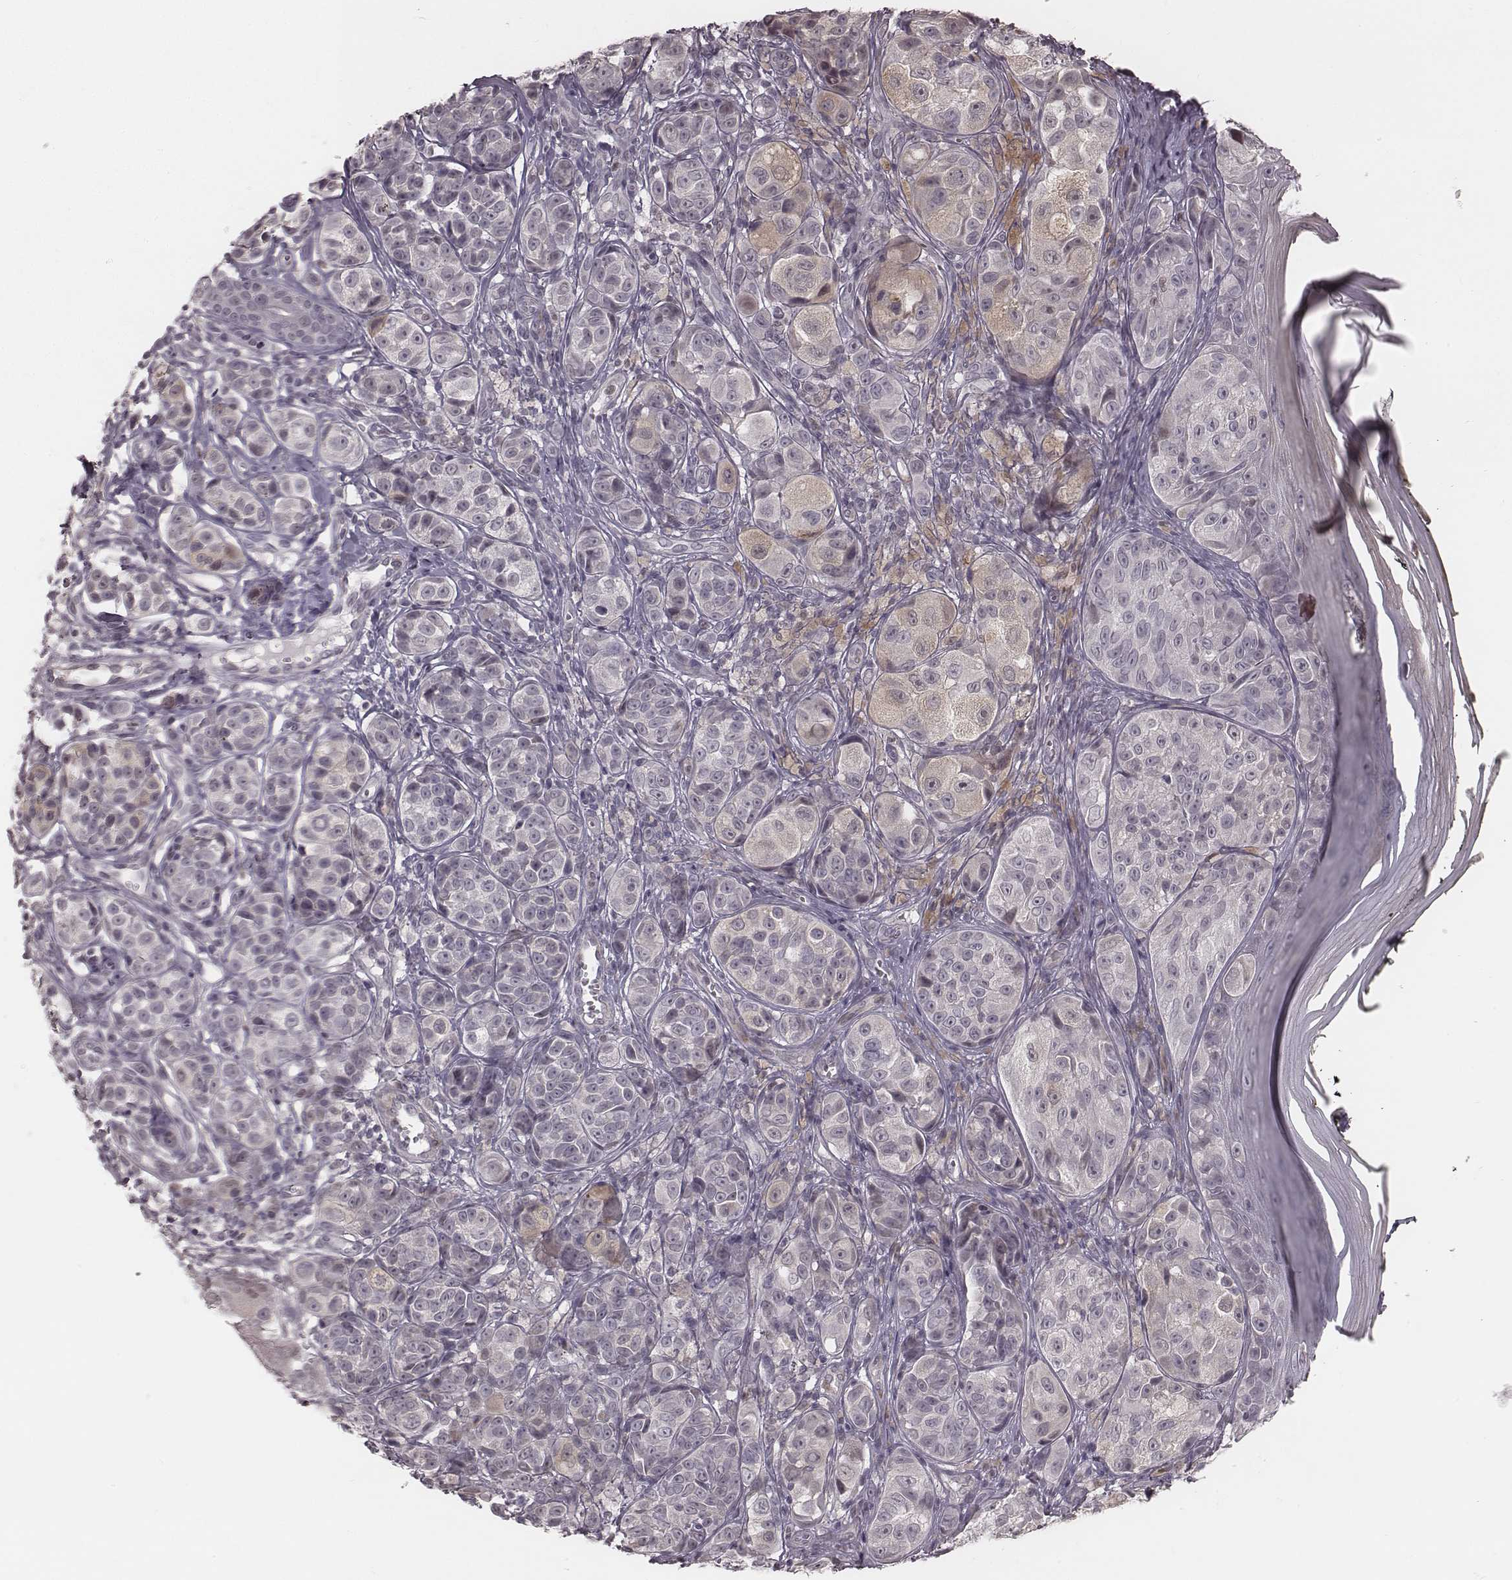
{"staining": {"intensity": "negative", "quantity": "none", "location": "none"}, "tissue": "melanoma", "cell_type": "Tumor cells", "image_type": "cancer", "snomed": [{"axis": "morphology", "description": "Malignant melanoma, NOS"}, {"axis": "topography", "description": "Skin"}], "caption": "Histopathology image shows no significant protein staining in tumor cells of melanoma.", "gene": "IQCG", "patient": {"sex": "male", "age": 48}}